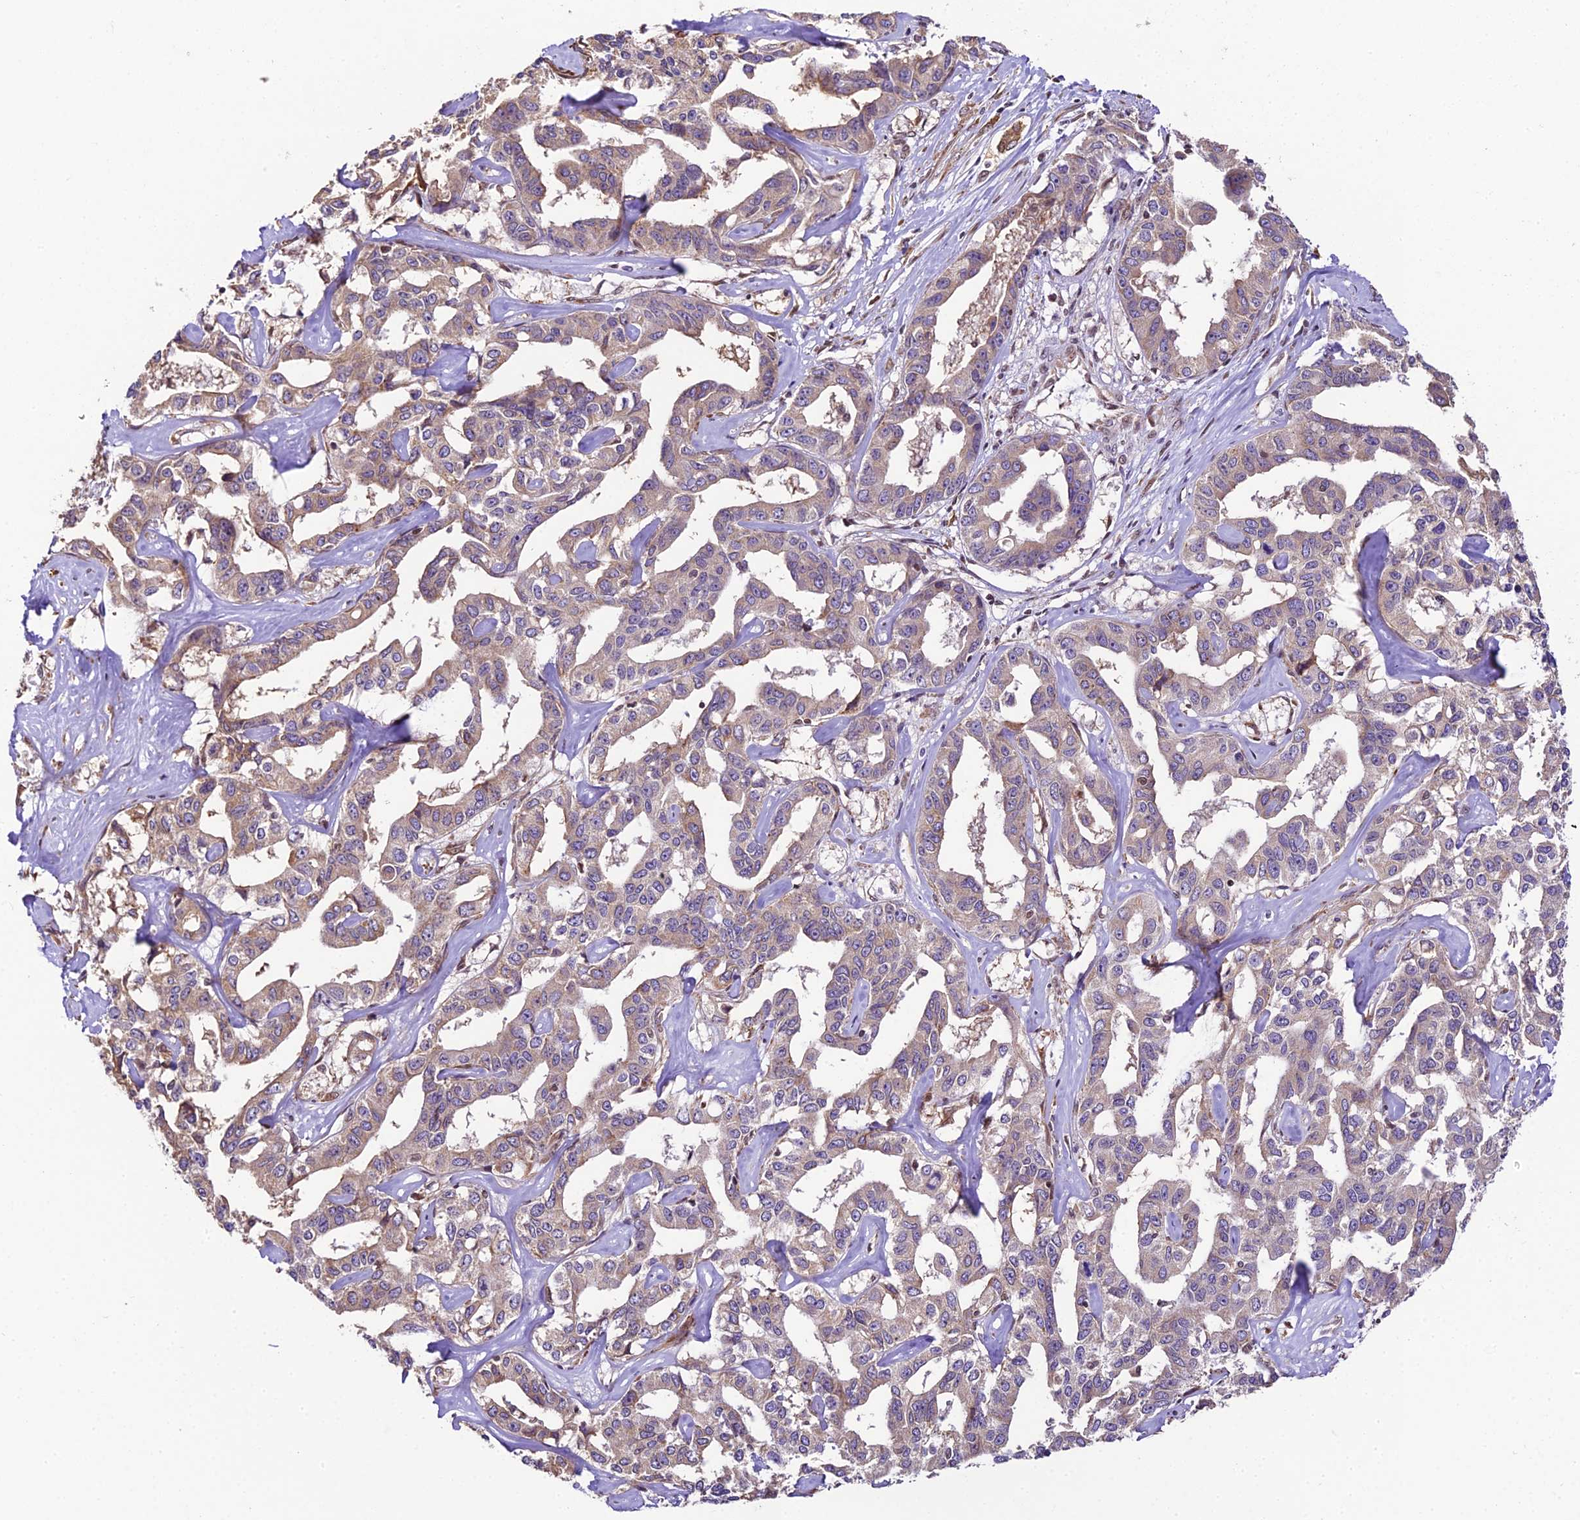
{"staining": {"intensity": "weak", "quantity": ">75%", "location": "cytoplasmic/membranous"}, "tissue": "liver cancer", "cell_type": "Tumor cells", "image_type": "cancer", "snomed": [{"axis": "morphology", "description": "Cholangiocarcinoma"}, {"axis": "topography", "description": "Liver"}], "caption": "Immunohistochemistry (IHC) of human liver cholangiocarcinoma exhibits low levels of weak cytoplasmic/membranous expression in approximately >75% of tumor cells. (DAB (3,3'-diaminobenzidine) IHC with brightfield microscopy, high magnification).", "gene": "TRIM22", "patient": {"sex": "male", "age": 59}}